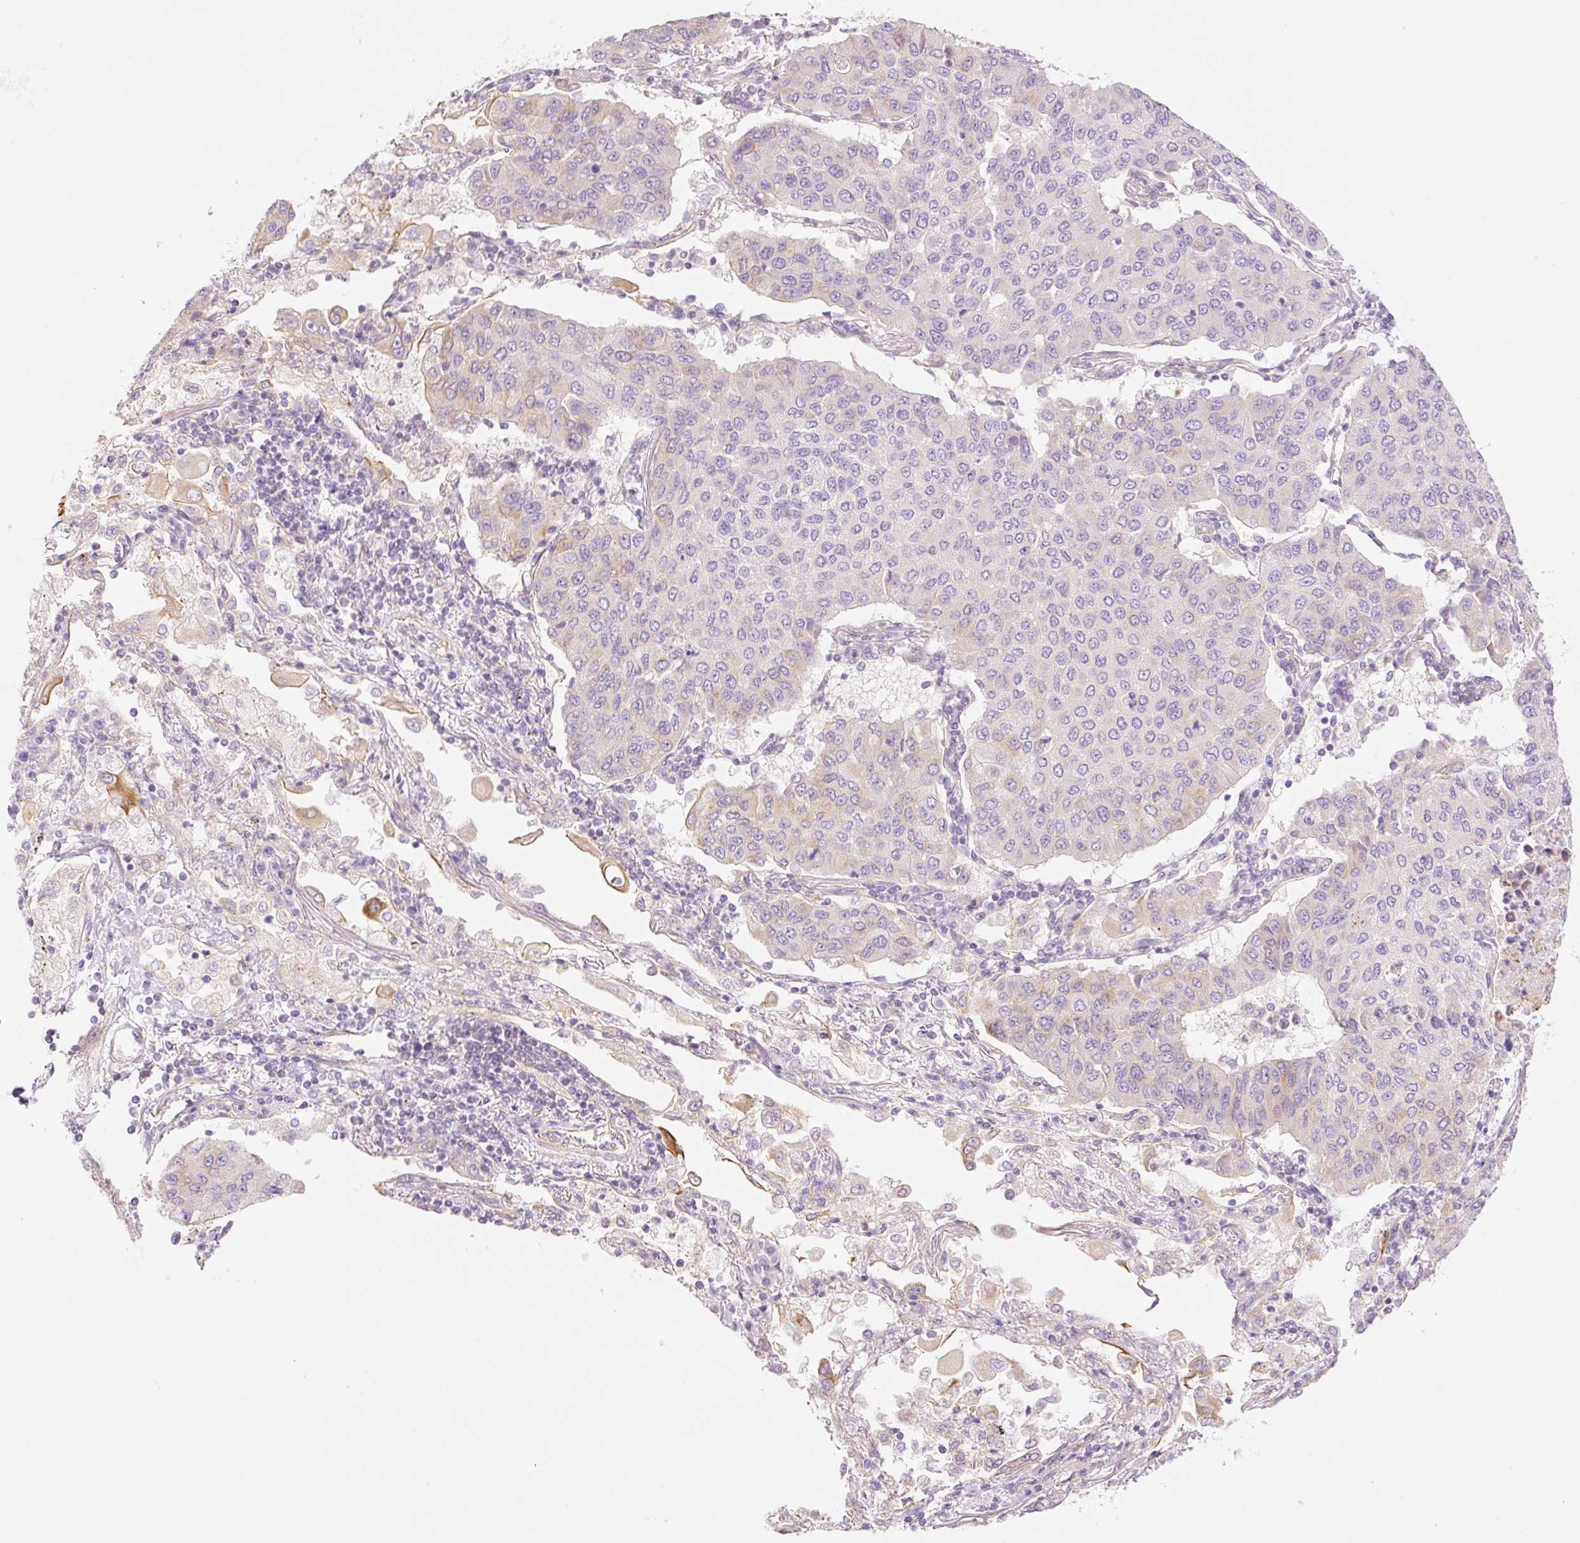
{"staining": {"intensity": "negative", "quantity": "none", "location": "none"}, "tissue": "lung cancer", "cell_type": "Tumor cells", "image_type": "cancer", "snomed": [{"axis": "morphology", "description": "Squamous cell carcinoma, NOS"}, {"axis": "topography", "description": "Lung"}], "caption": "Tumor cells show no significant staining in lung cancer (squamous cell carcinoma).", "gene": "NLRP5", "patient": {"sex": "male", "age": 74}}